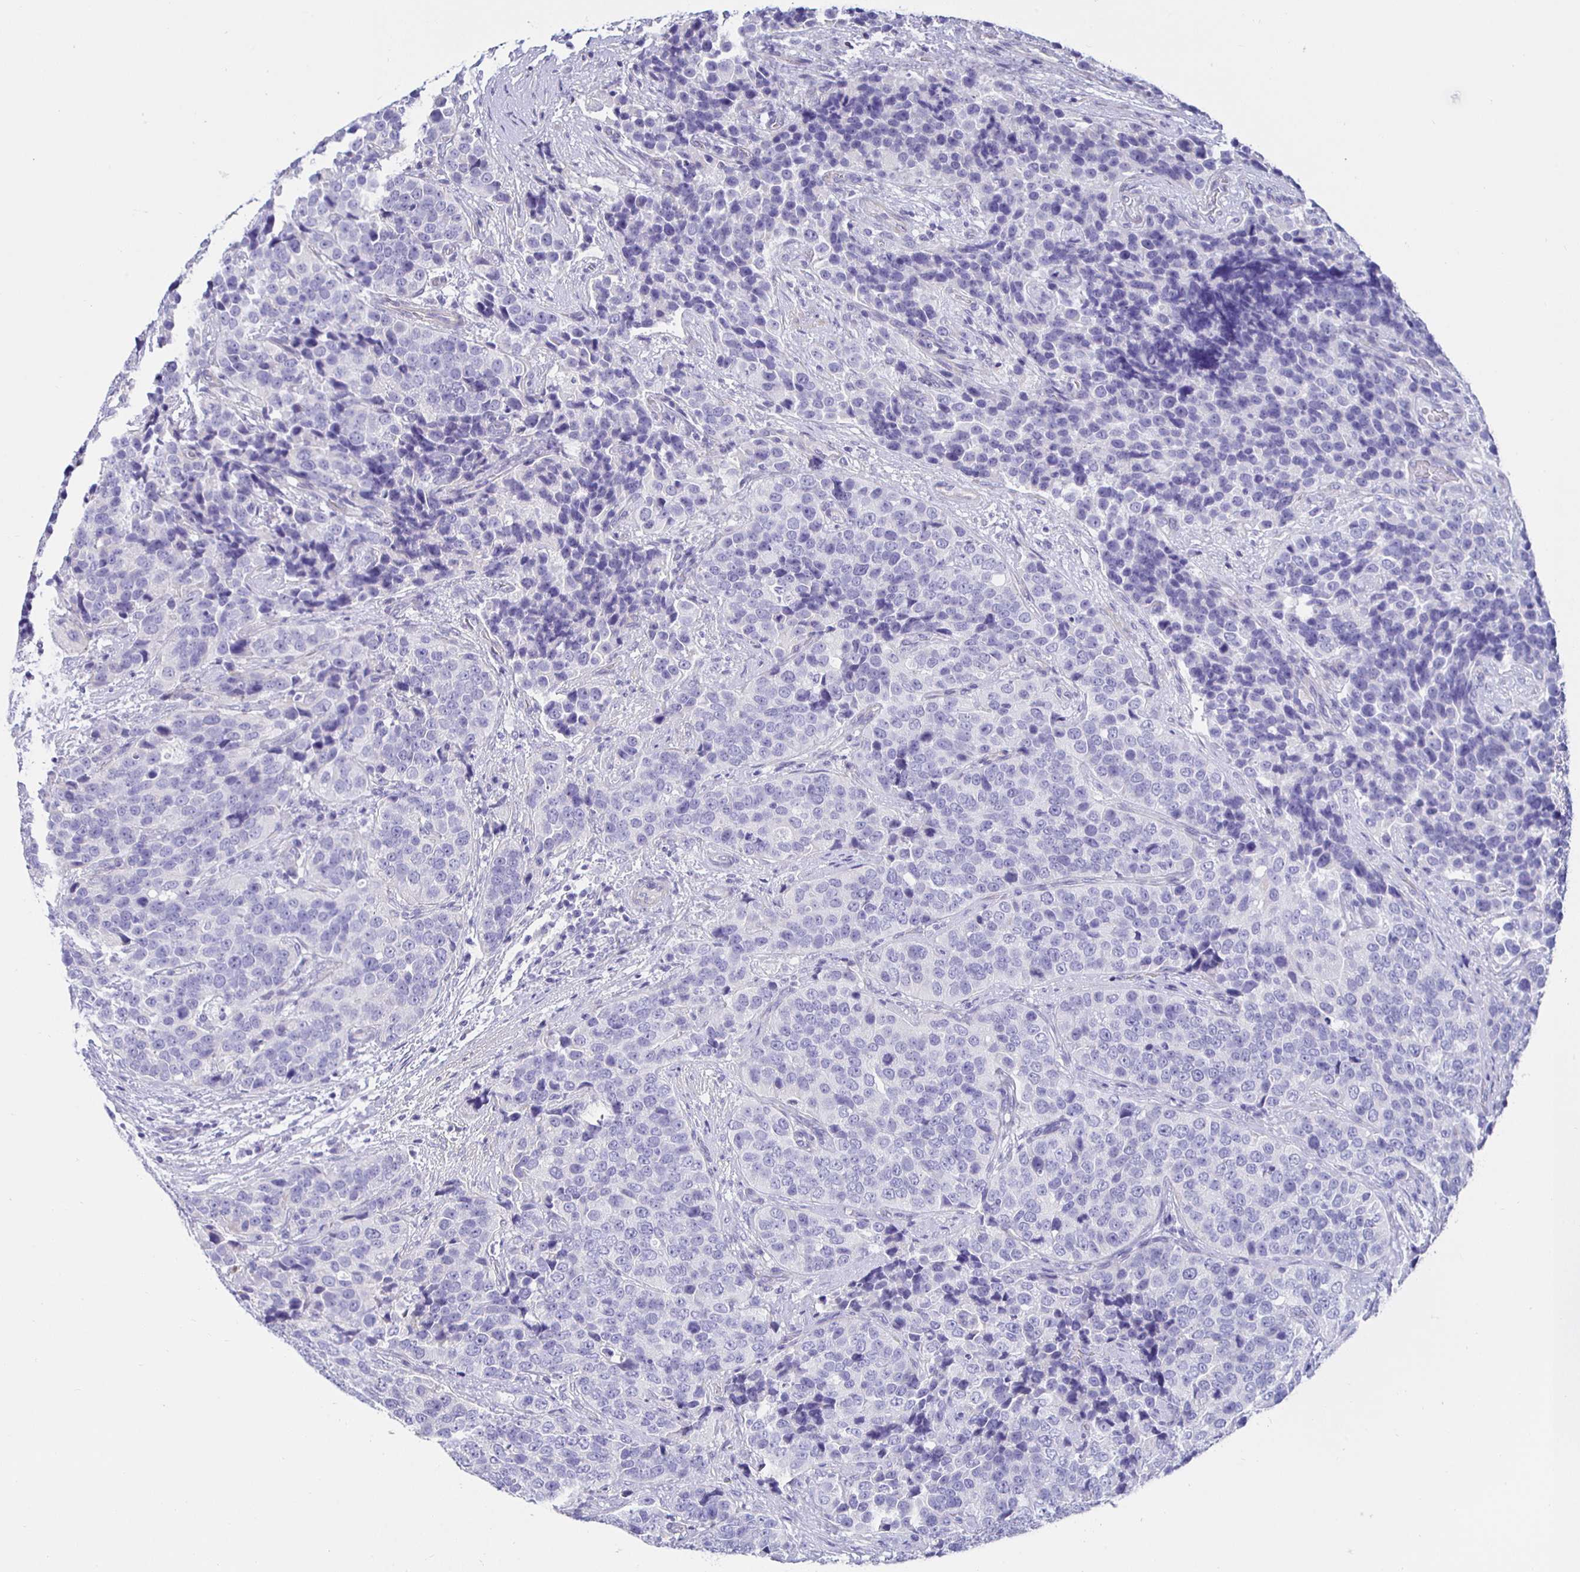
{"staining": {"intensity": "negative", "quantity": "none", "location": "none"}, "tissue": "urothelial cancer", "cell_type": "Tumor cells", "image_type": "cancer", "snomed": [{"axis": "morphology", "description": "Urothelial carcinoma, NOS"}, {"axis": "topography", "description": "Urinary bladder"}], "caption": "Tumor cells are negative for brown protein staining in transitional cell carcinoma.", "gene": "HSPA4L", "patient": {"sex": "male", "age": 52}}